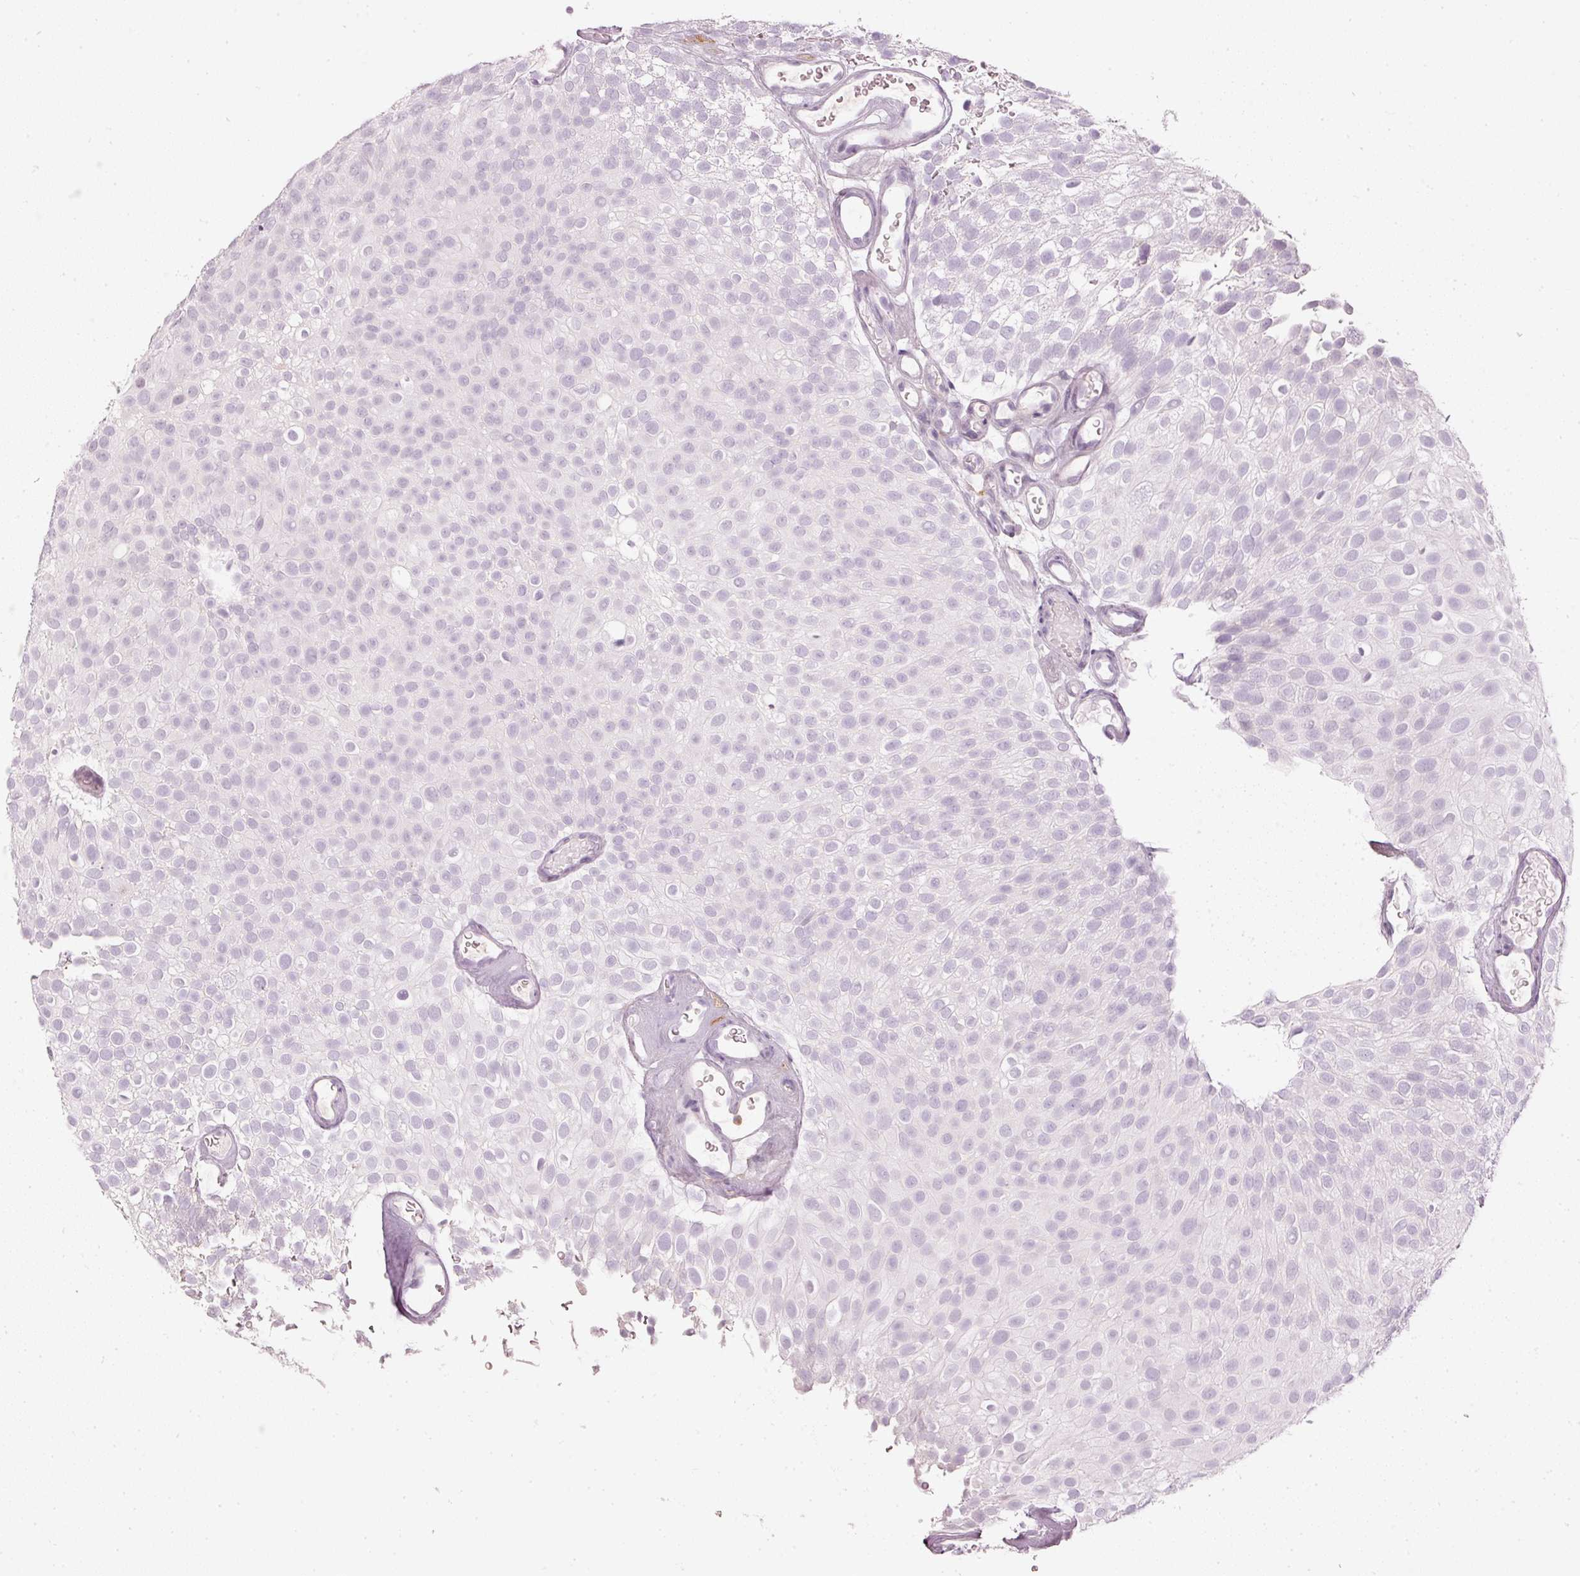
{"staining": {"intensity": "negative", "quantity": "none", "location": "none"}, "tissue": "urothelial cancer", "cell_type": "Tumor cells", "image_type": "cancer", "snomed": [{"axis": "morphology", "description": "Urothelial carcinoma, Low grade"}, {"axis": "topography", "description": "Urinary bladder"}], "caption": "A micrograph of human low-grade urothelial carcinoma is negative for staining in tumor cells.", "gene": "LECT2", "patient": {"sex": "male", "age": 78}}